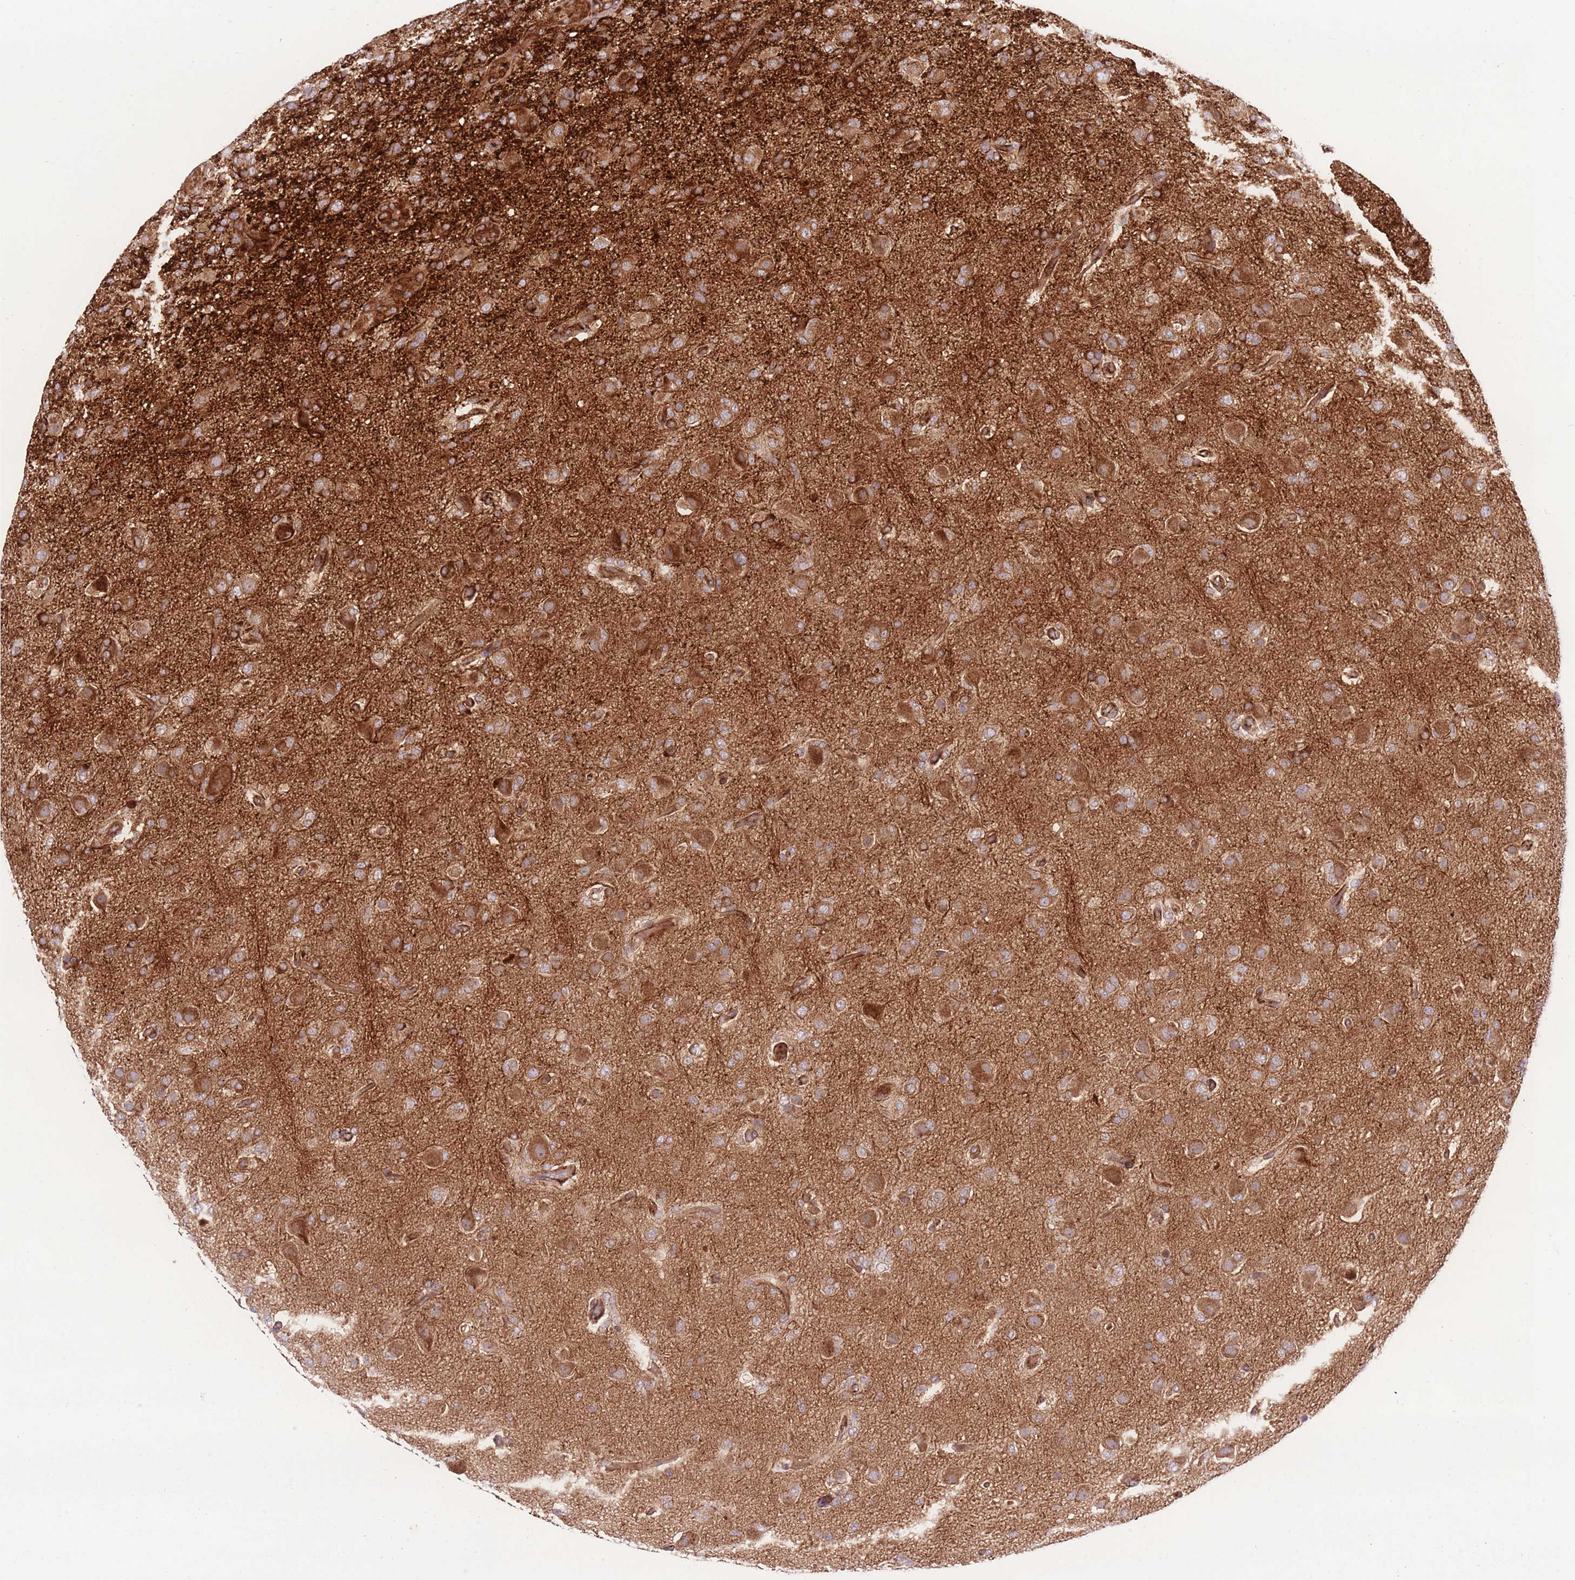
{"staining": {"intensity": "moderate", "quantity": ">75%", "location": "cytoplasmic/membranous"}, "tissue": "glioma", "cell_type": "Tumor cells", "image_type": "cancer", "snomed": [{"axis": "morphology", "description": "Glioma, malignant, High grade"}, {"axis": "topography", "description": "Brain"}], "caption": "Immunohistochemical staining of human glioma exhibits medium levels of moderate cytoplasmic/membranous positivity in approximately >75% of tumor cells. (IHC, brightfield microscopy, high magnification).", "gene": "CISH", "patient": {"sex": "female", "age": 74}}